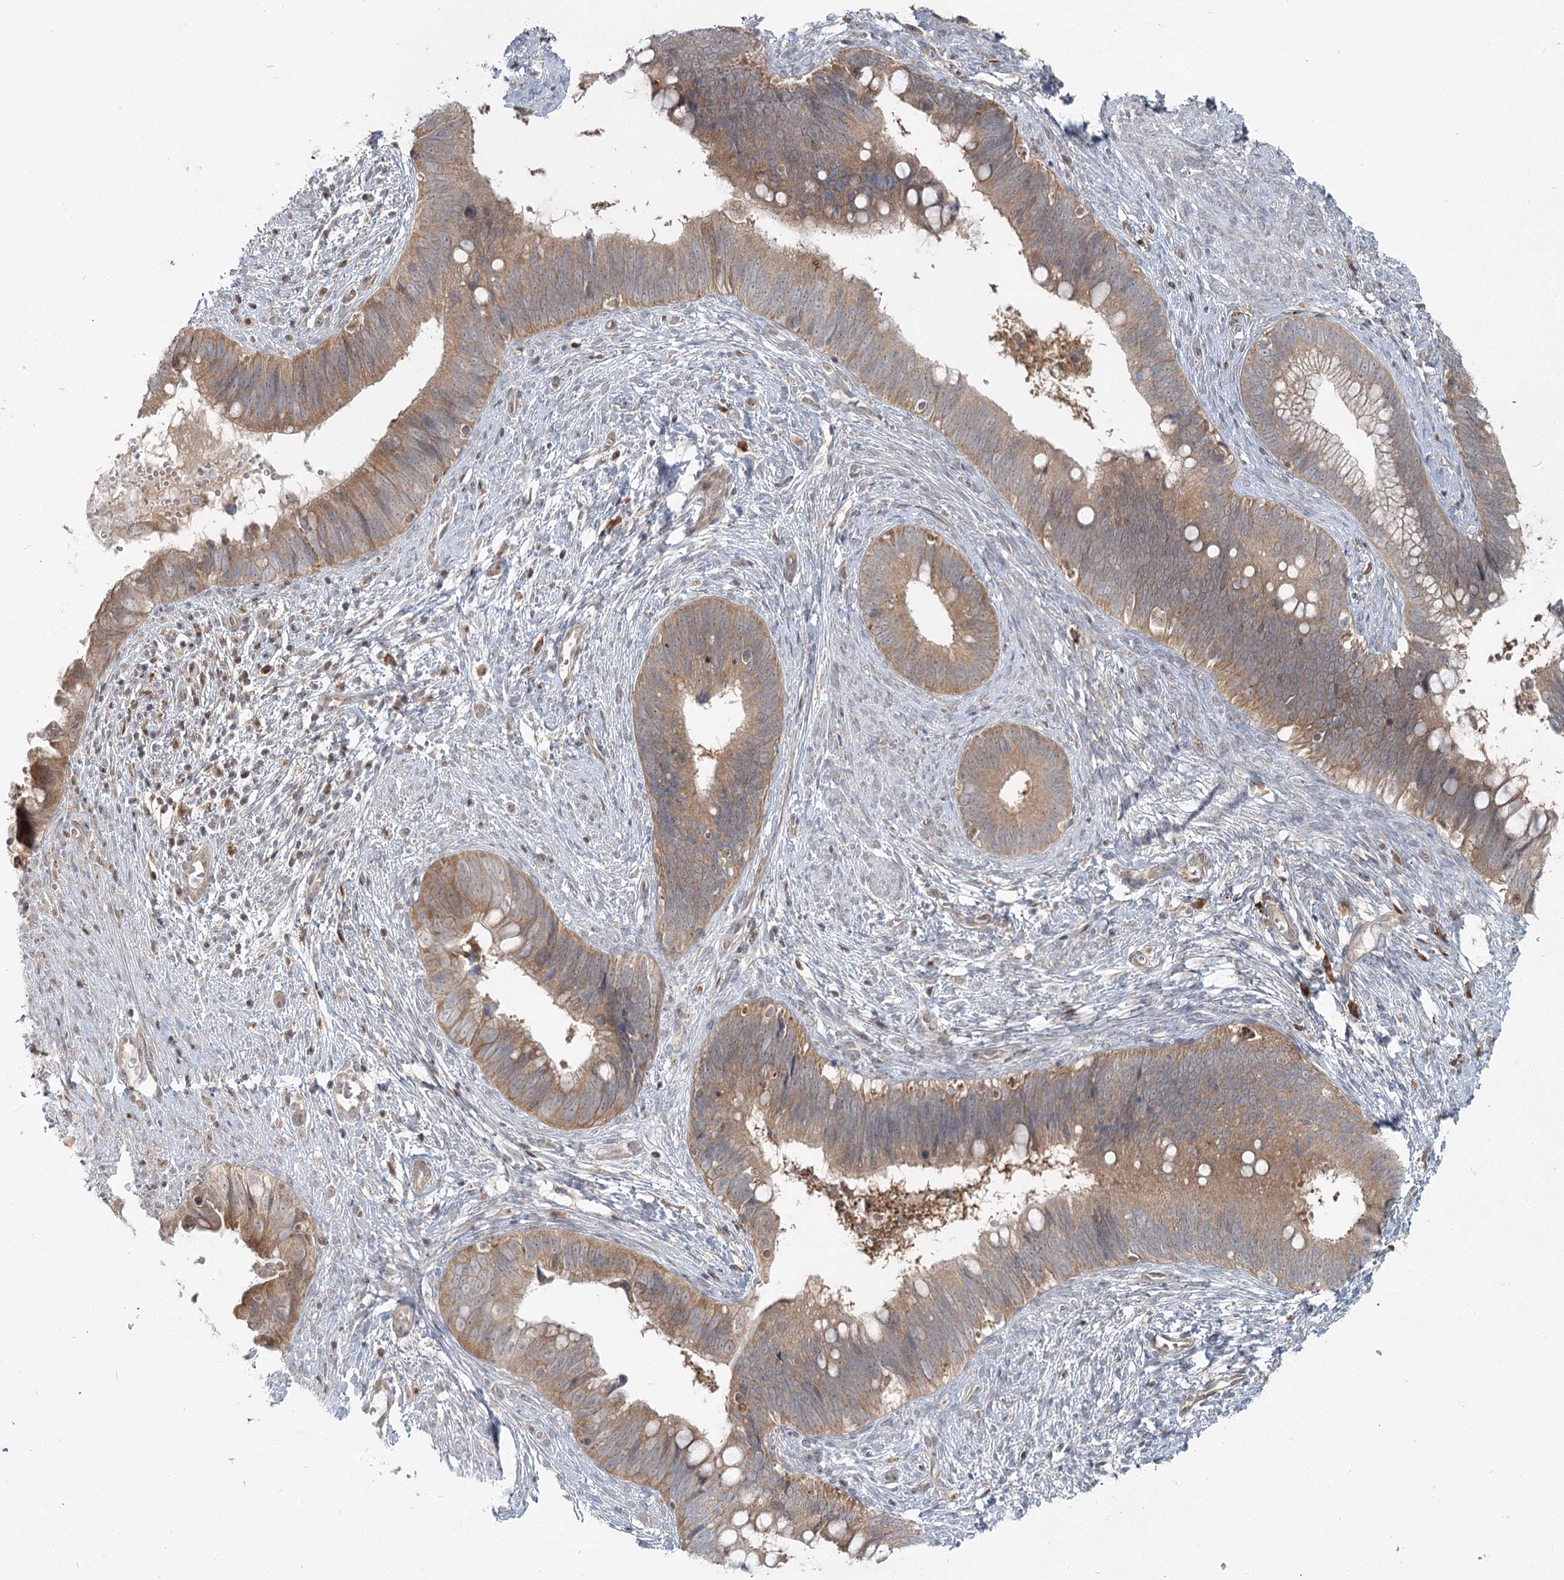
{"staining": {"intensity": "moderate", "quantity": ">75%", "location": "cytoplasmic/membranous"}, "tissue": "cervical cancer", "cell_type": "Tumor cells", "image_type": "cancer", "snomed": [{"axis": "morphology", "description": "Adenocarcinoma, NOS"}, {"axis": "topography", "description": "Cervix"}], "caption": "Immunohistochemical staining of human cervical adenocarcinoma shows medium levels of moderate cytoplasmic/membranous protein expression in approximately >75% of tumor cells.", "gene": "THNSL1", "patient": {"sex": "female", "age": 42}}